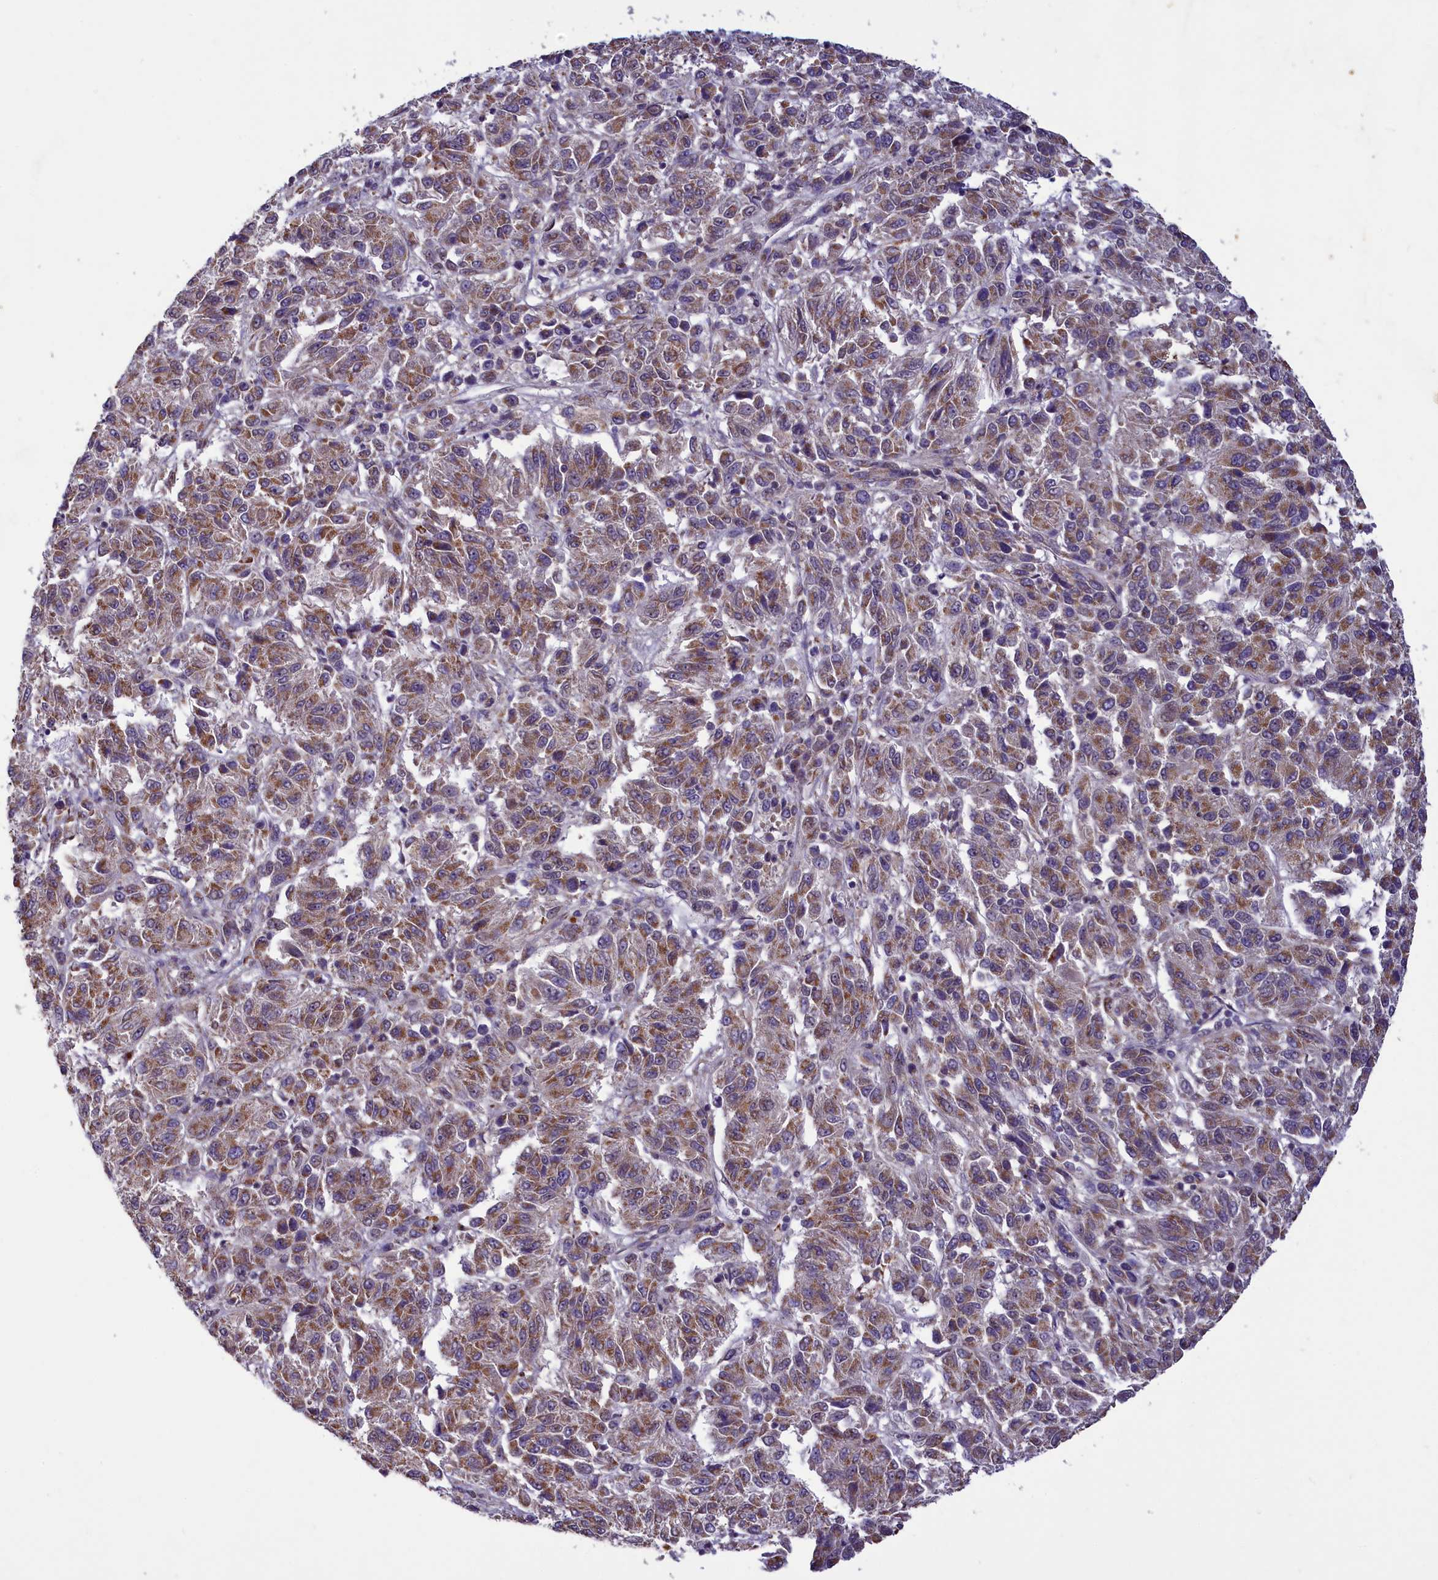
{"staining": {"intensity": "moderate", "quantity": ">75%", "location": "cytoplasmic/membranous"}, "tissue": "melanoma", "cell_type": "Tumor cells", "image_type": "cancer", "snomed": [{"axis": "morphology", "description": "Malignant melanoma, Metastatic site"}, {"axis": "topography", "description": "Lung"}], "caption": "An immunohistochemistry histopathology image of neoplastic tissue is shown. Protein staining in brown highlights moderate cytoplasmic/membranous positivity in melanoma within tumor cells.", "gene": "ACAD8", "patient": {"sex": "male", "age": 64}}